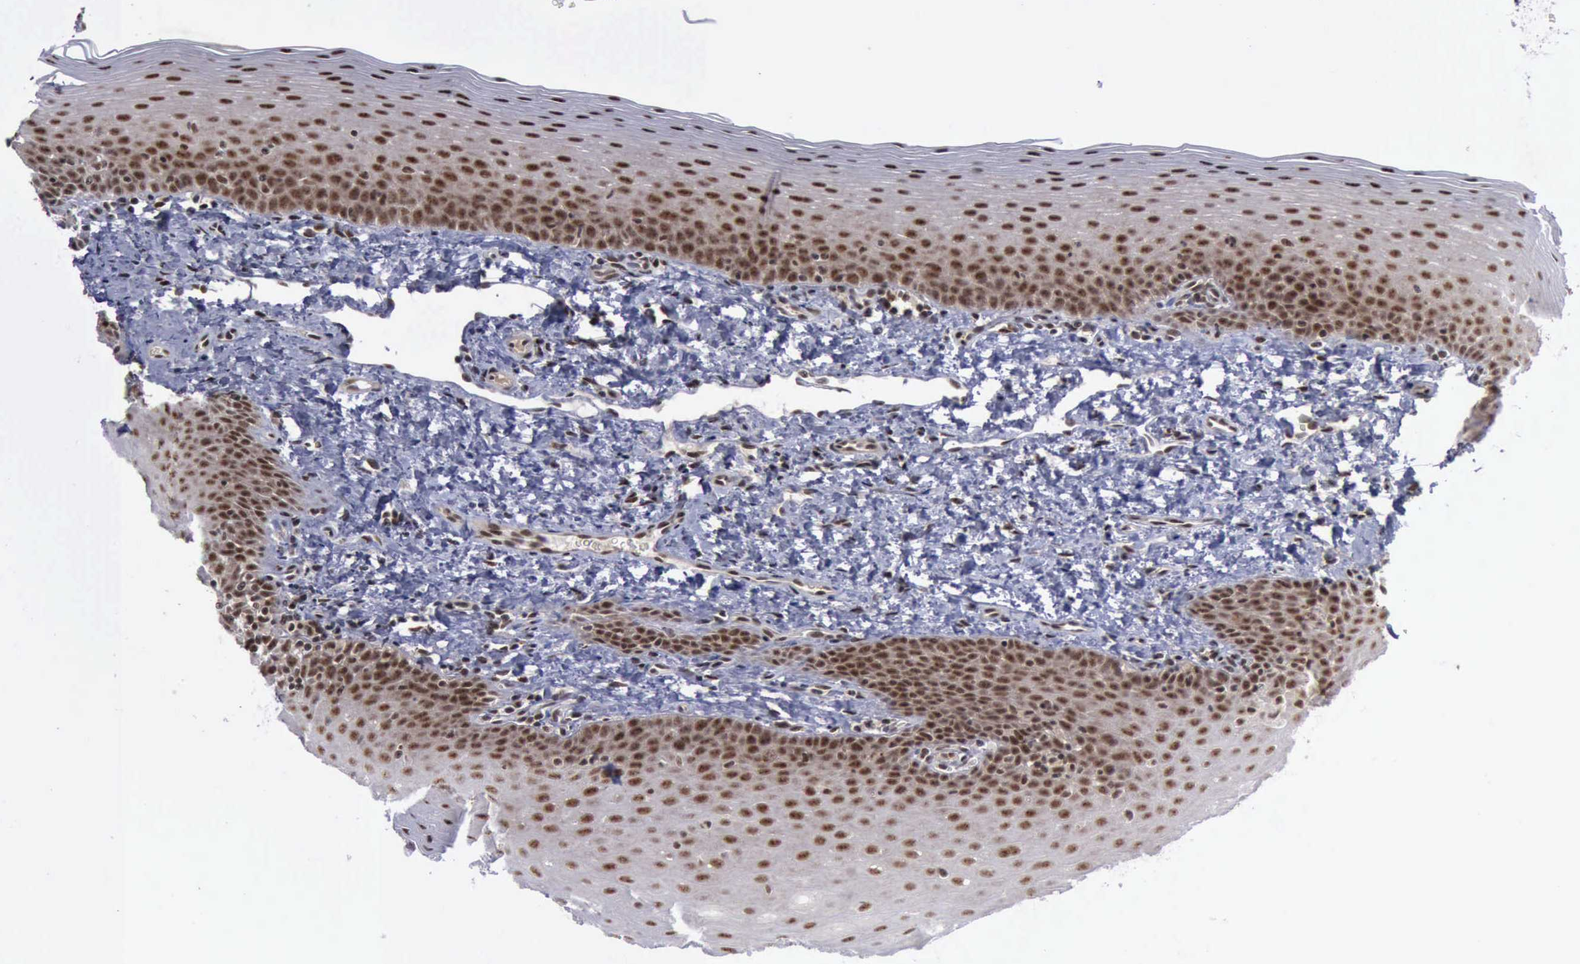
{"staining": {"intensity": "strong", "quantity": ">75%", "location": "cytoplasmic/membranous,nuclear"}, "tissue": "oral mucosa", "cell_type": "Squamous epithelial cells", "image_type": "normal", "snomed": [{"axis": "morphology", "description": "Normal tissue, NOS"}, {"axis": "topography", "description": "Oral tissue"}], "caption": "Immunohistochemical staining of unremarkable human oral mucosa reveals >75% levels of strong cytoplasmic/membranous,nuclear protein positivity in approximately >75% of squamous epithelial cells. Using DAB (brown) and hematoxylin (blue) stains, captured at high magnification using brightfield microscopy.", "gene": "ATM", "patient": {"sex": "male", "age": 20}}